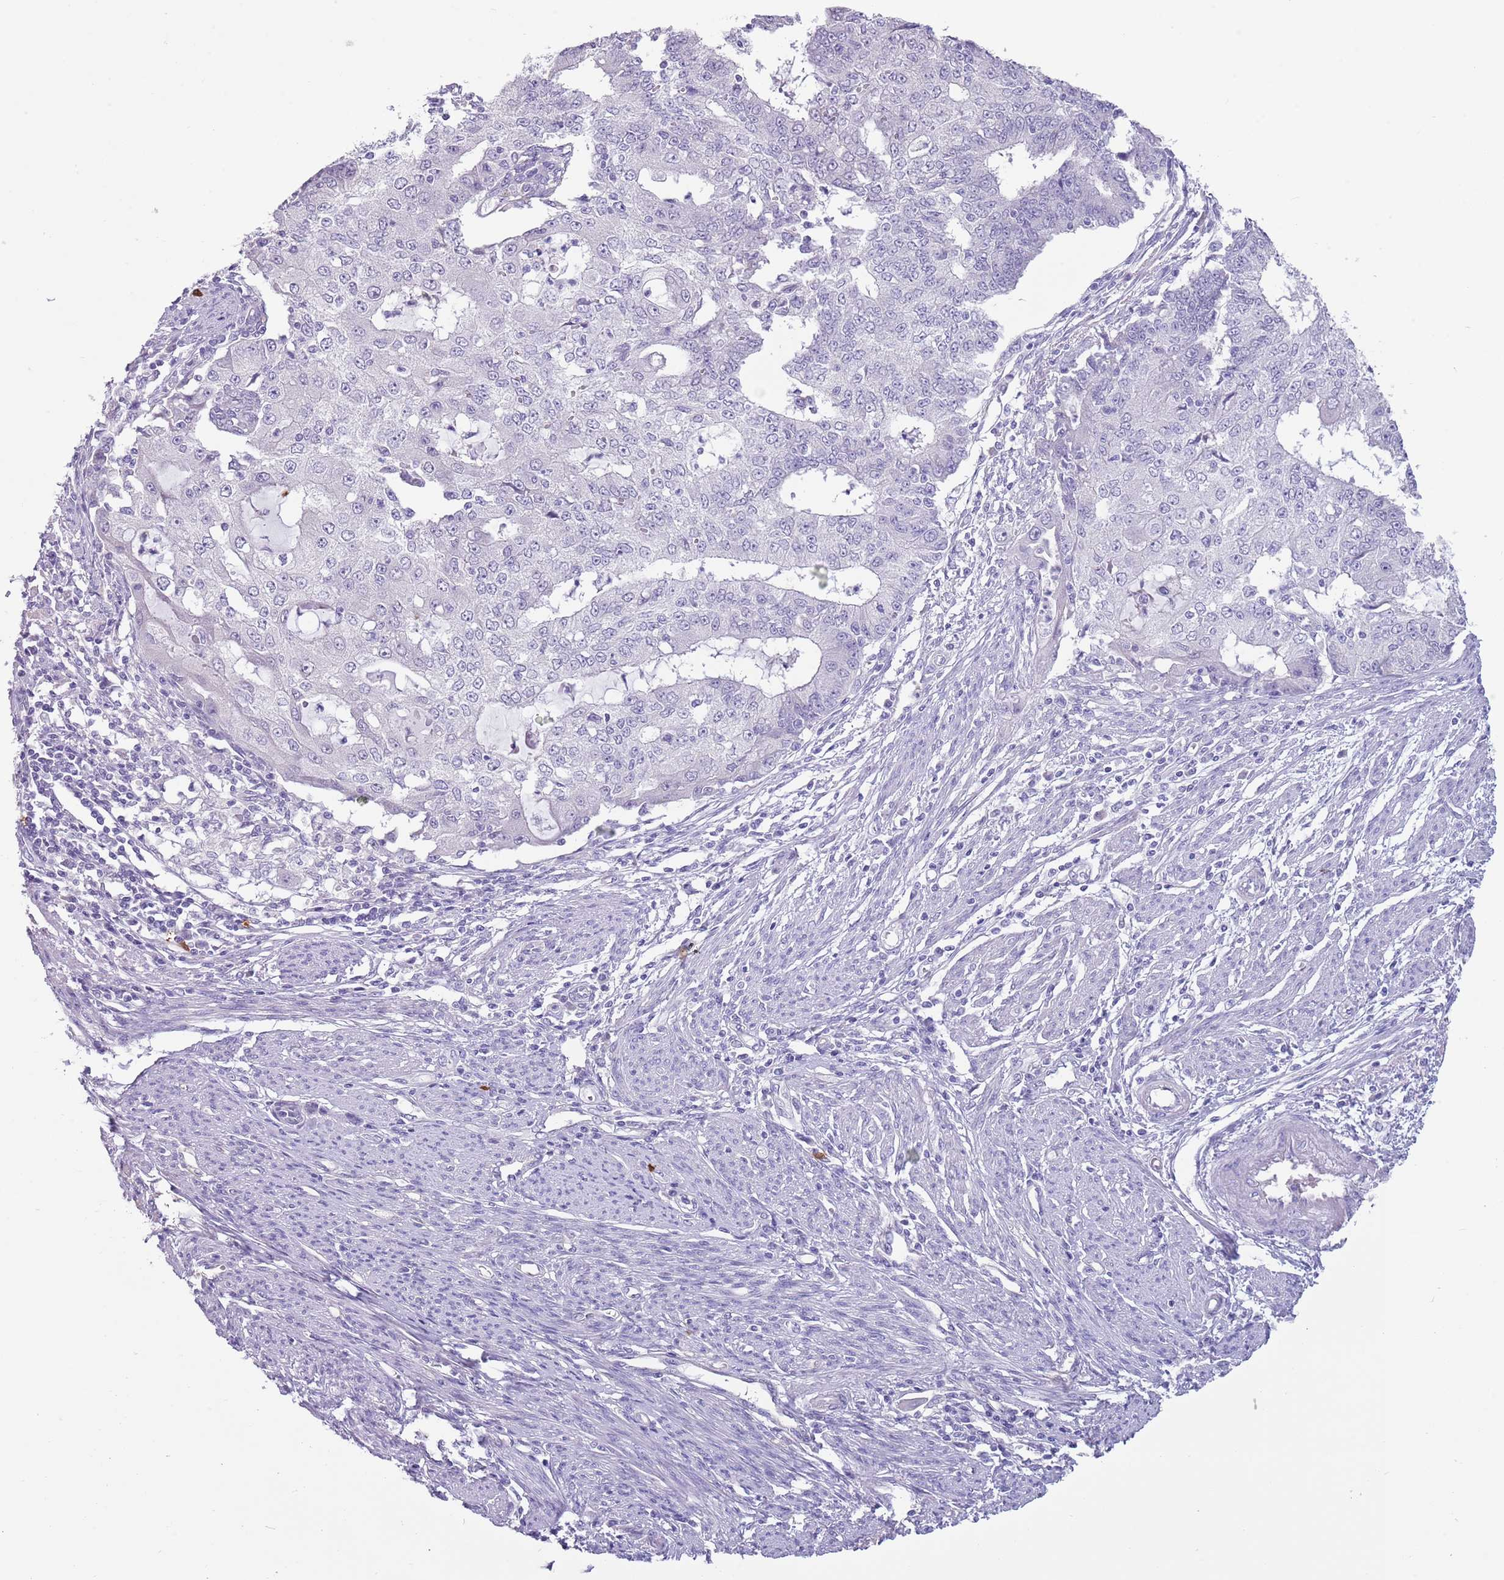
{"staining": {"intensity": "negative", "quantity": "none", "location": "none"}, "tissue": "endometrial cancer", "cell_type": "Tumor cells", "image_type": "cancer", "snomed": [{"axis": "morphology", "description": "Adenocarcinoma, NOS"}, {"axis": "topography", "description": "Endometrium"}], "caption": "Immunohistochemistry of endometrial cancer (adenocarcinoma) exhibits no staining in tumor cells. The staining was performed using DAB (3,3'-diaminobenzidine) to visualize the protein expression in brown, while the nuclei were stained in blue with hematoxylin (Magnification: 20x).", "gene": "TSGA13", "patient": {"sex": "female", "age": 56}}